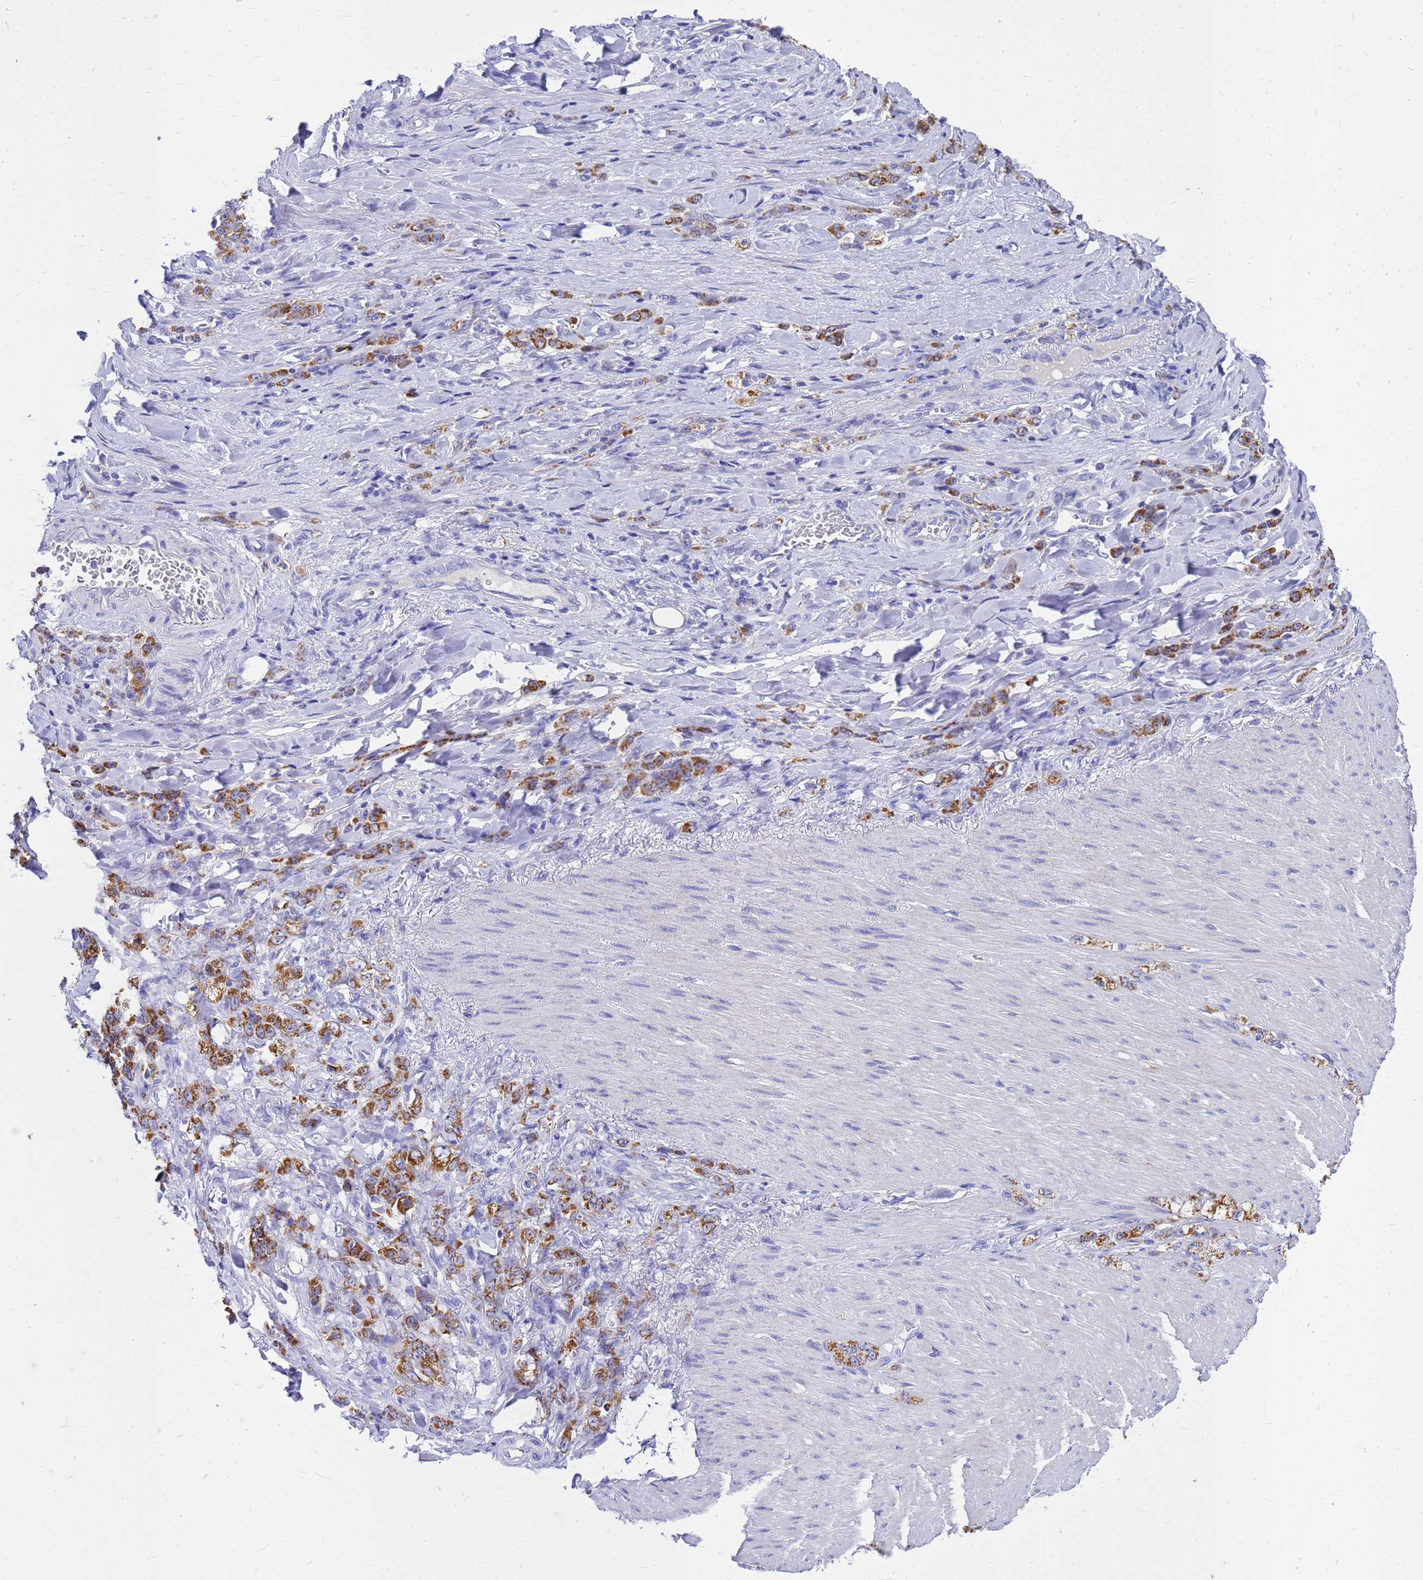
{"staining": {"intensity": "strong", "quantity": ">75%", "location": "cytoplasmic/membranous"}, "tissue": "stomach cancer", "cell_type": "Tumor cells", "image_type": "cancer", "snomed": [{"axis": "morphology", "description": "Normal tissue, NOS"}, {"axis": "morphology", "description": "Adenocarcinoma, NOS"}, {"axis": "topography", "description": "Stomach"}], "caption": "Strong cytoplasmic/membranous expression for a protein is seen in approximately >75% of tumor cells of stomach cancer (adenocarcinoma) using IHC.", "gene": "OR52E2", "patient": {"sex": "male", "age": 82}}